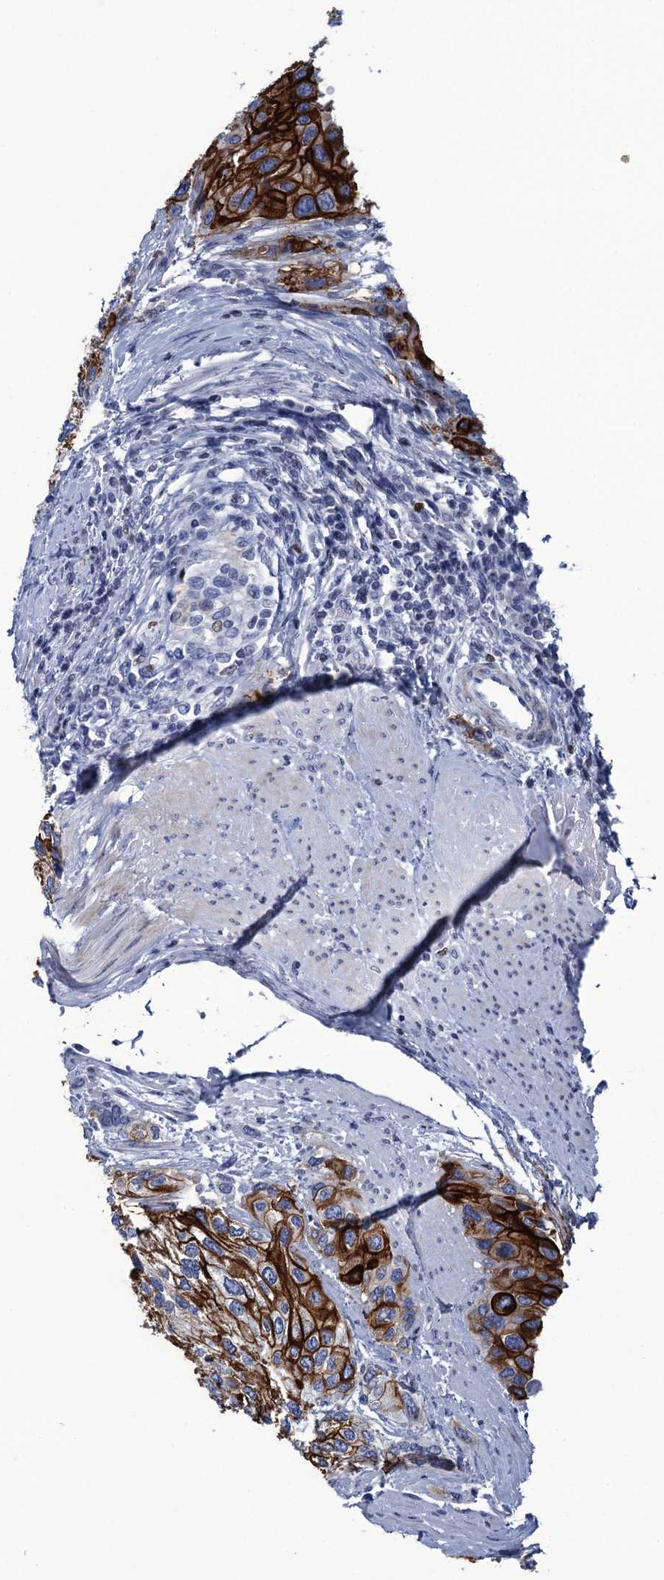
{"staining": {"intensity": "strong", "quantity": ">75%", "location": "cytoplasmic/membranous"}, "tissue": "urothelial cancer", "cell_type": "Tumor cells", "image_type": "cancer", "snomed": [{"axis": "morphology", "description": "Normal tissue, NOS"}, {"axis": "morphology", "description": "Urothelial carcinoma, High grade"}, {"axis": "topography", "description": "Vascular tissue"}, {"axis": "topography", "description": "Urinary bladder"}], "caption": "High-grade urothelial carcinoma stained with a brown dye exhibits strong cytoplasmic/membranous positive staining in approximately >75% of tumor cells.", "gene": "RHCG", "patient": {"sex": "female", "age": 56}}